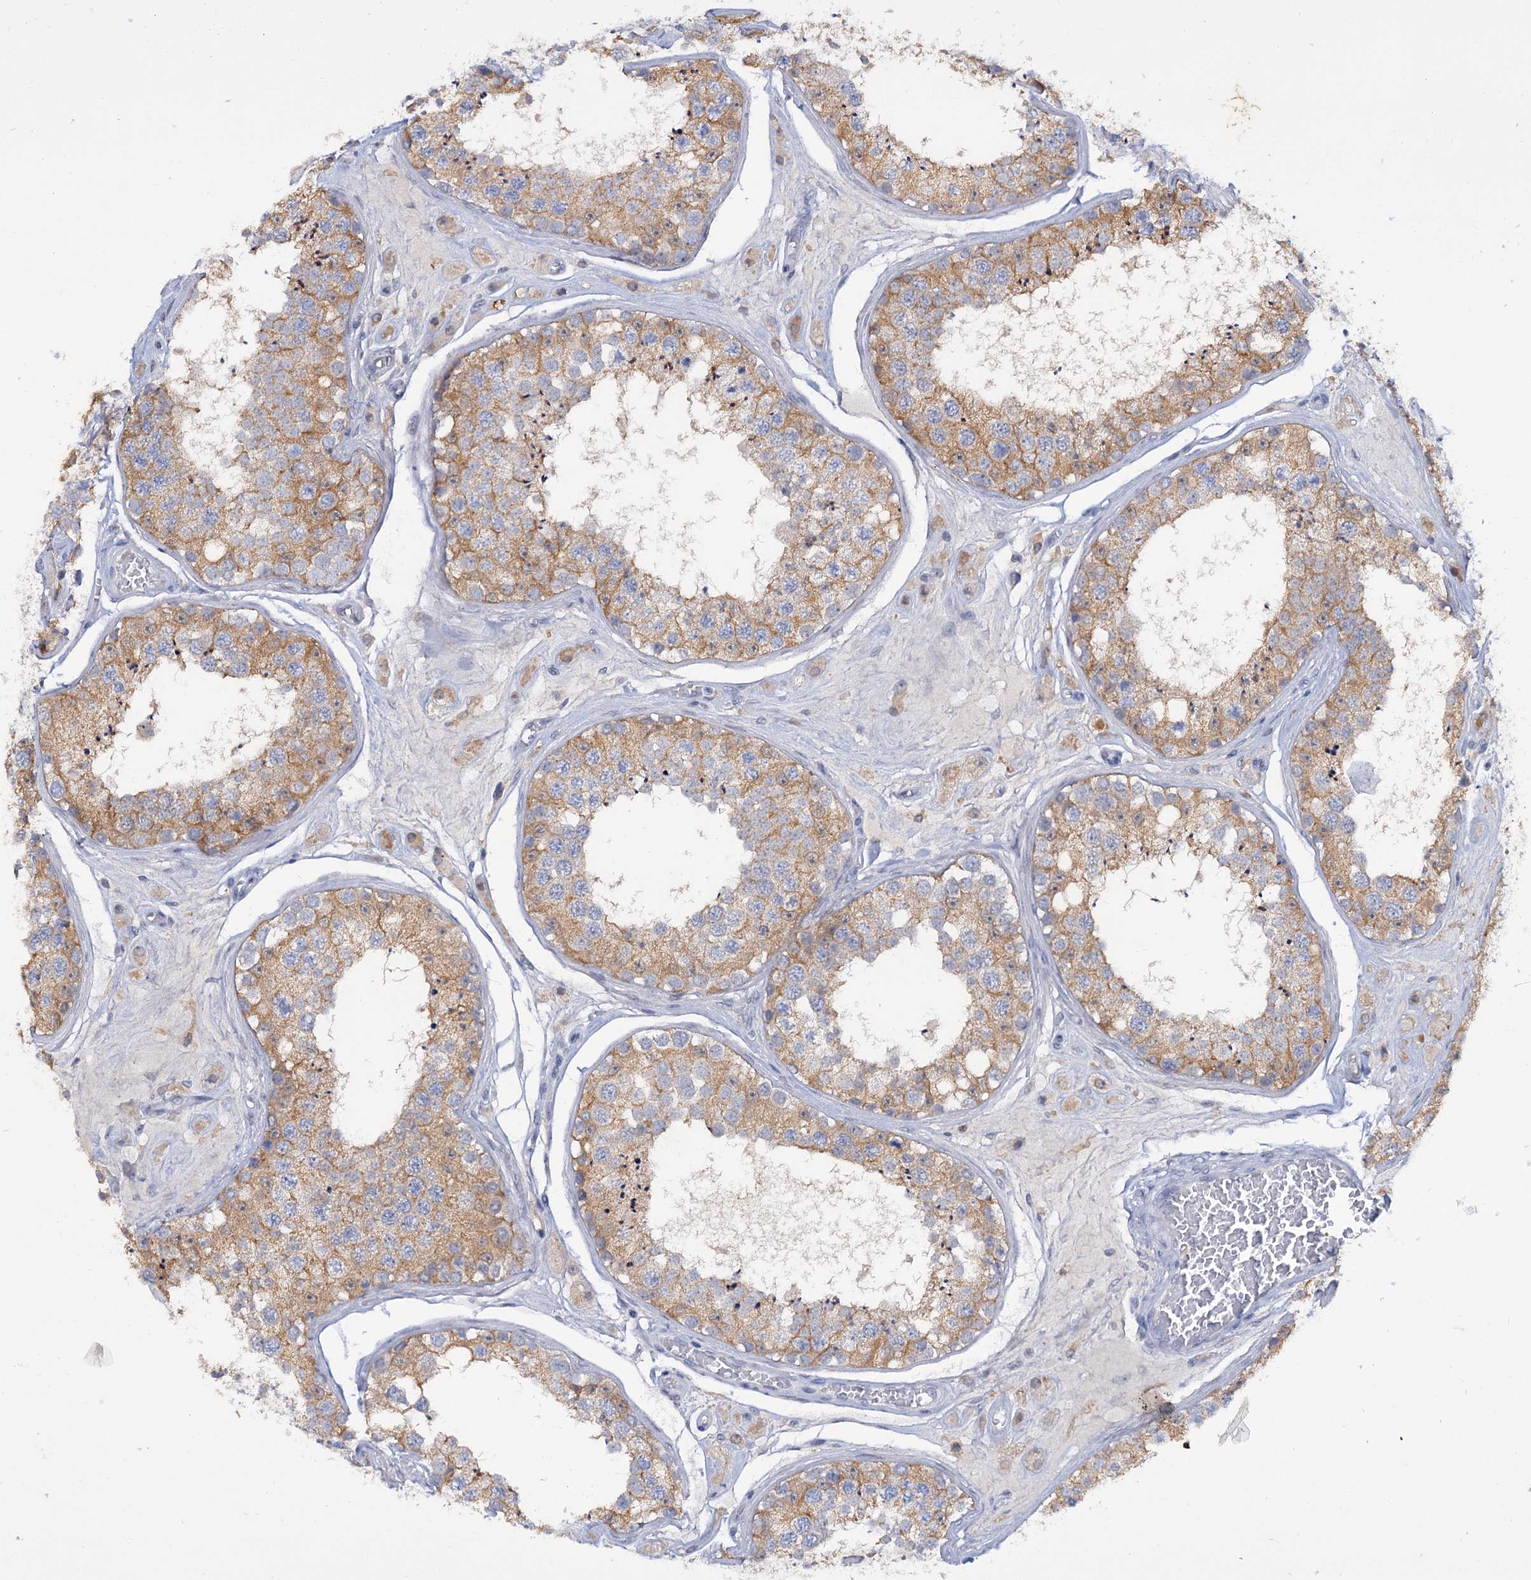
{"staining": {"intensity": "moderate", "quantity": "25%-75%", "location": "cytoplasmic/membranous"}, "tissue": "testis", "cell_type": "Cells in seminiferous ducts", "image_type": "normal", "snomed": [{"axis": "morphology", "description": "Normal tissue, NOS"}, {"axis": "topography", "description": "Testis"}], "caption": "Testis stained for a protein shows moderate cytoplasmic/membranous positivity in cells in seminiferous ducts. (DAB IHC, brown staining for protein, blue staining for nuclei).", "gene": "MID1IP1", "patient": {"sex": "male", "age": 25}}